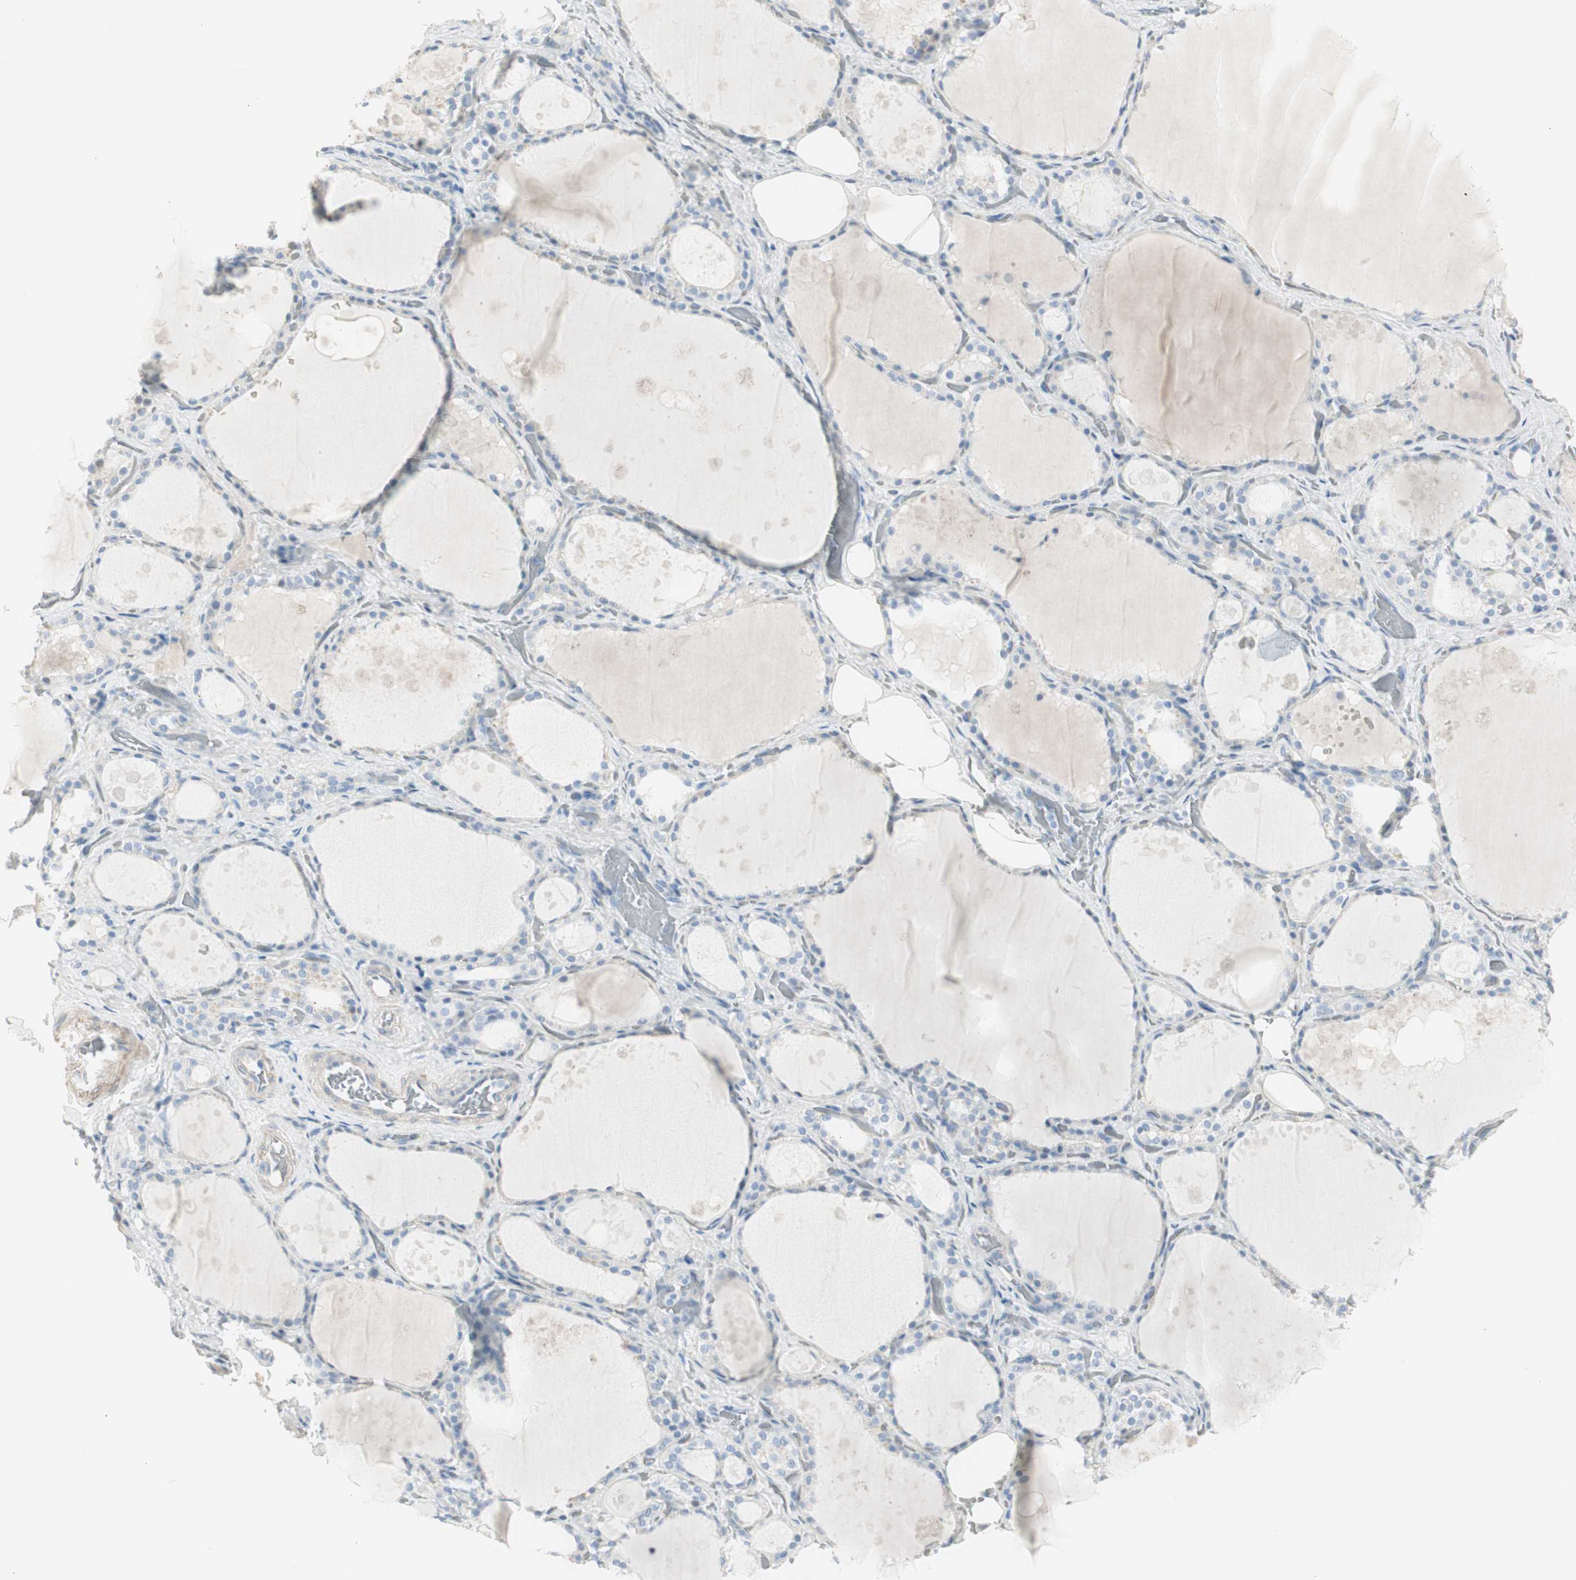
{"staining": {"intensity": "weak", "quantity": "<25%", "location": "cytoplasmic/membranous"}, "tissue": "thyroid gland", "cell_type": "Glandular cells", "image_type": "normal", "snomed": [{"axis": "morphology", "description": "Normal tissue, NOS"}, {"axis": "topography", "description": "Thyroid gland"}], "caption": "This is an immunohistochemistry histopathology image of unremarkable human thyroid gland. There is no positivity in glandular cells.", "gene": "CDHR5", "patient": {"sex": "male", "age": 61}}